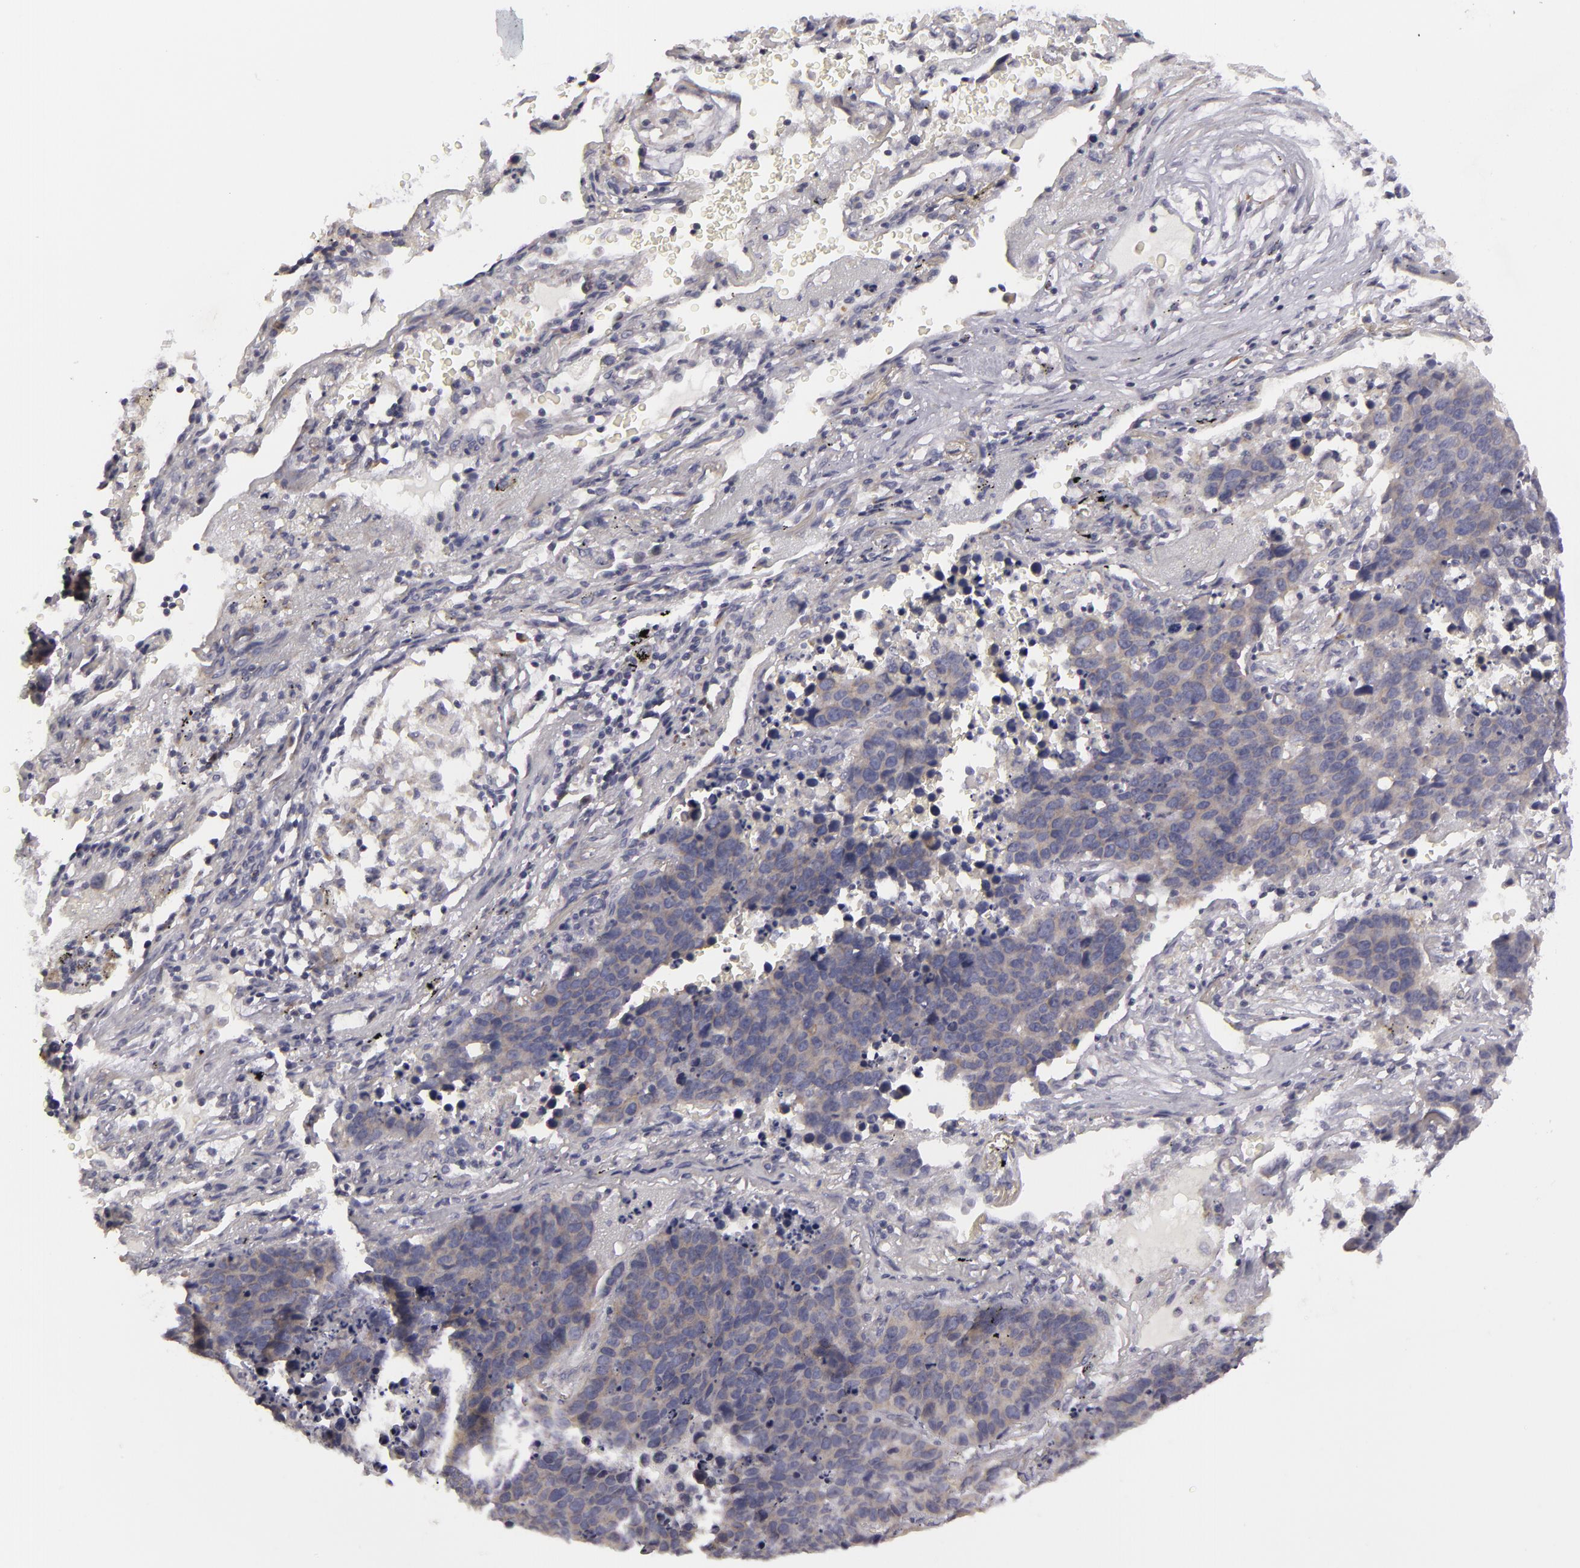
{"staining": {"intensity": "weak", "quantity": "25%-75%", "location": "cytoplasmic/membranous"}, "tissue": "lung cancer", "cell_type": "Tumor cells", "image_type": "cancer", "snomed": [{"axis": "morphology", "description": "Carcinoid, malignant, NOS"}, {"axis": "topography", "description": "Lung"}], "caption": "Immunohistochemistry (IHC) of lung cancer (malignant carcinoid) reveals low levels of weak cytoplasmic/membranous staining in approximately 25%-75% of tumor cells.", "gene": "ATP2B3", "patient": {"sex": "male", "age": 60}}